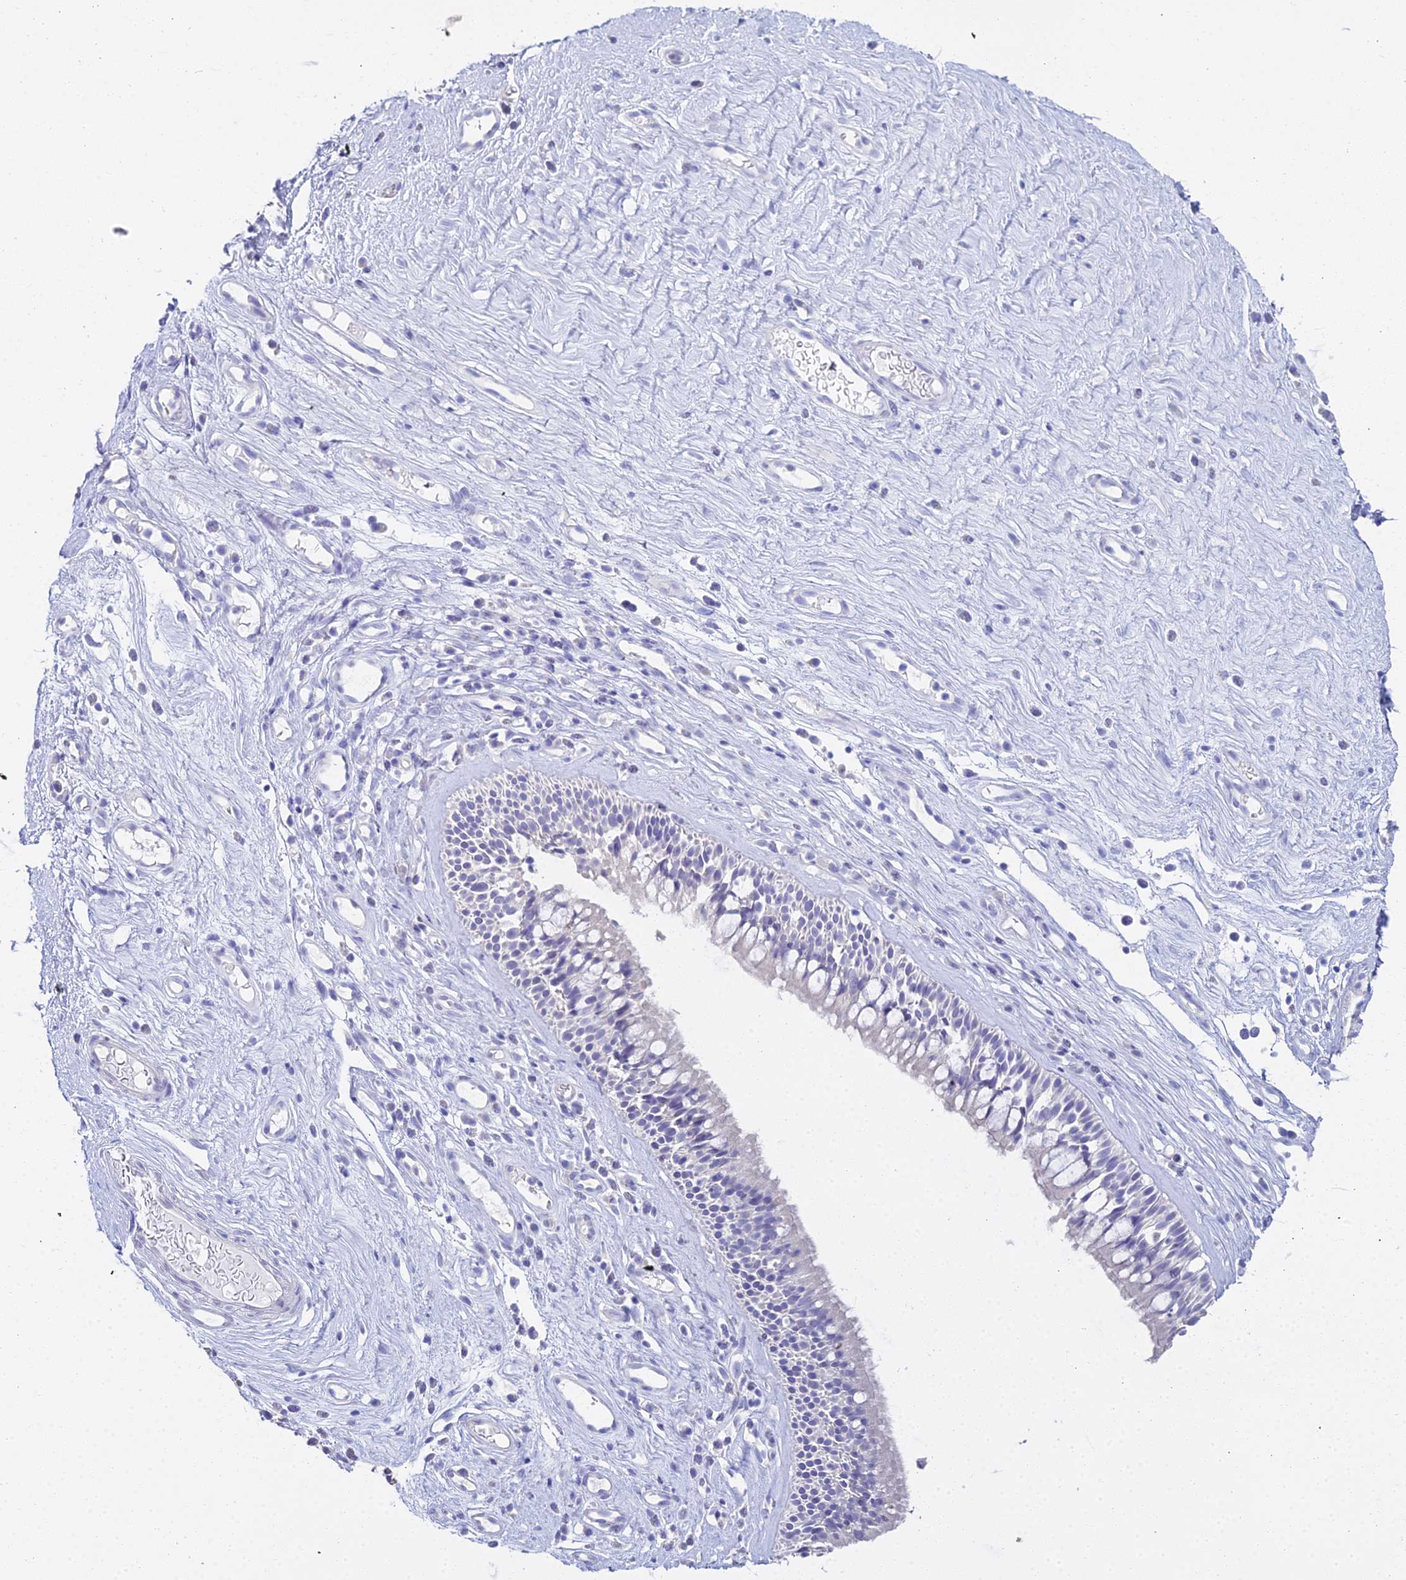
{"staining": {"intensity": "strong", "quantity": "<25%", "location": "cytoplasmic/membranous,nuclear"}, "tissue": "nasopharynx", "cell_type": "Respiratory epithelial cells", "image_type": "normal", "snomed": [{"axis": "morphology", "description": "Normal tissue, NOS"}, {"axis": "morphology", "description": "Inflammation, NOS"}, {"axis": "morphology", "description": "Malignant melanoma, Metastatic site"}, {"axis": "topography", "description": "Nasopharynx"}], "caption": "Unremarkable nasopharynx was stained to show a protein in brown. There is medium levels of strong cytoplasmic/membranous,nuclear positivity in approximately <25% of respiratory epithelial cells. The protein is shown in brown color, while the nuclei are stained blue.", "gene": "S100A7", "patient": {"sex": "male", "age": 70}}